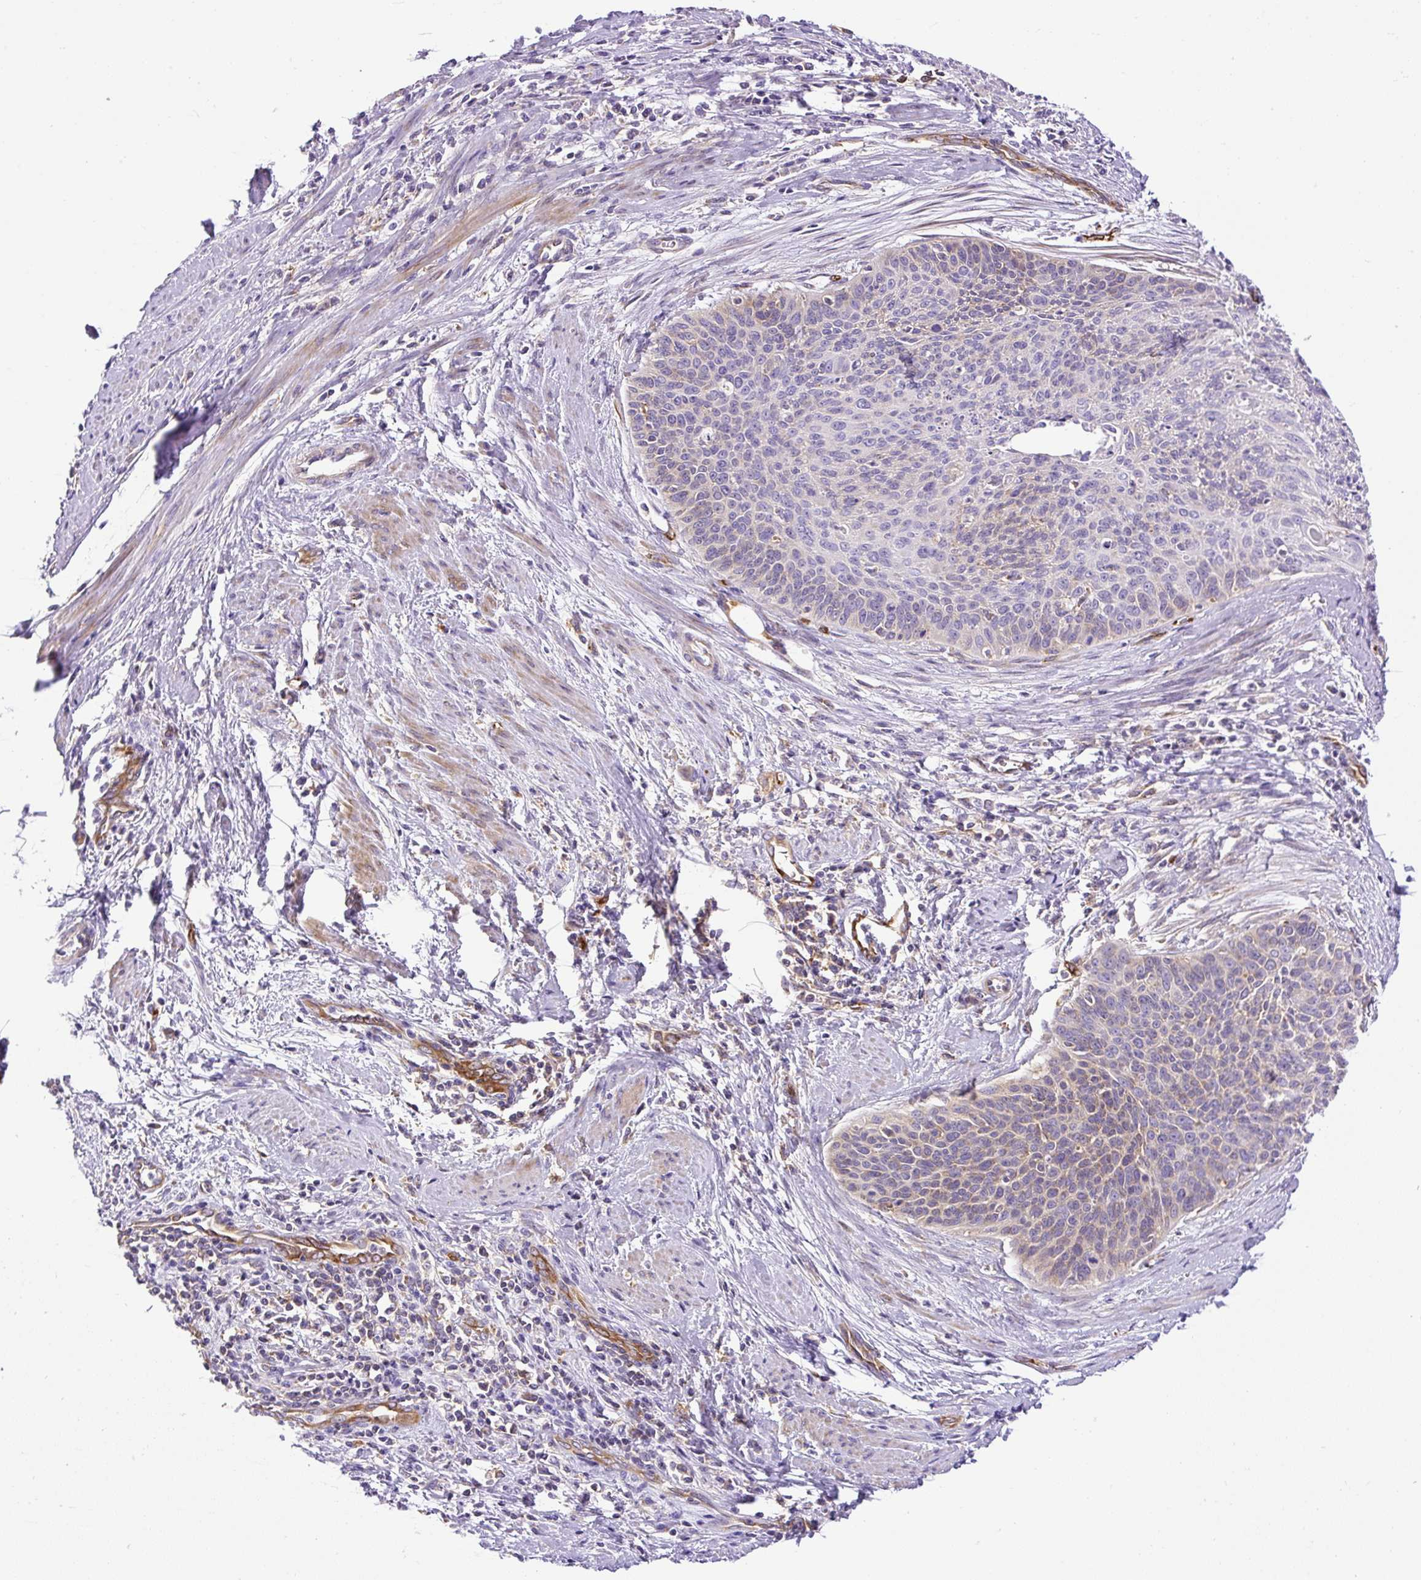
{"staining": {"intensity": "weak", "quantity": "25%-75%", "location": "cytoplasmic/membranous"}, "tissue": "cervical cancer", "cell_type": "Tumor cells", "image_type": "cancer", "snomed": [{"axis": "morphology", "description": "Squamous cell carcinoma, NOS"}, {"axis": "topography", "description": "Cervix"}], "caption": "The immunohistochemical stain labels weak cytoplasmic/membranous expression in tumor cells of cervical cancer tissue.", "gene": "MAP1S", "patient": {"sex": "female", "age": 55}}